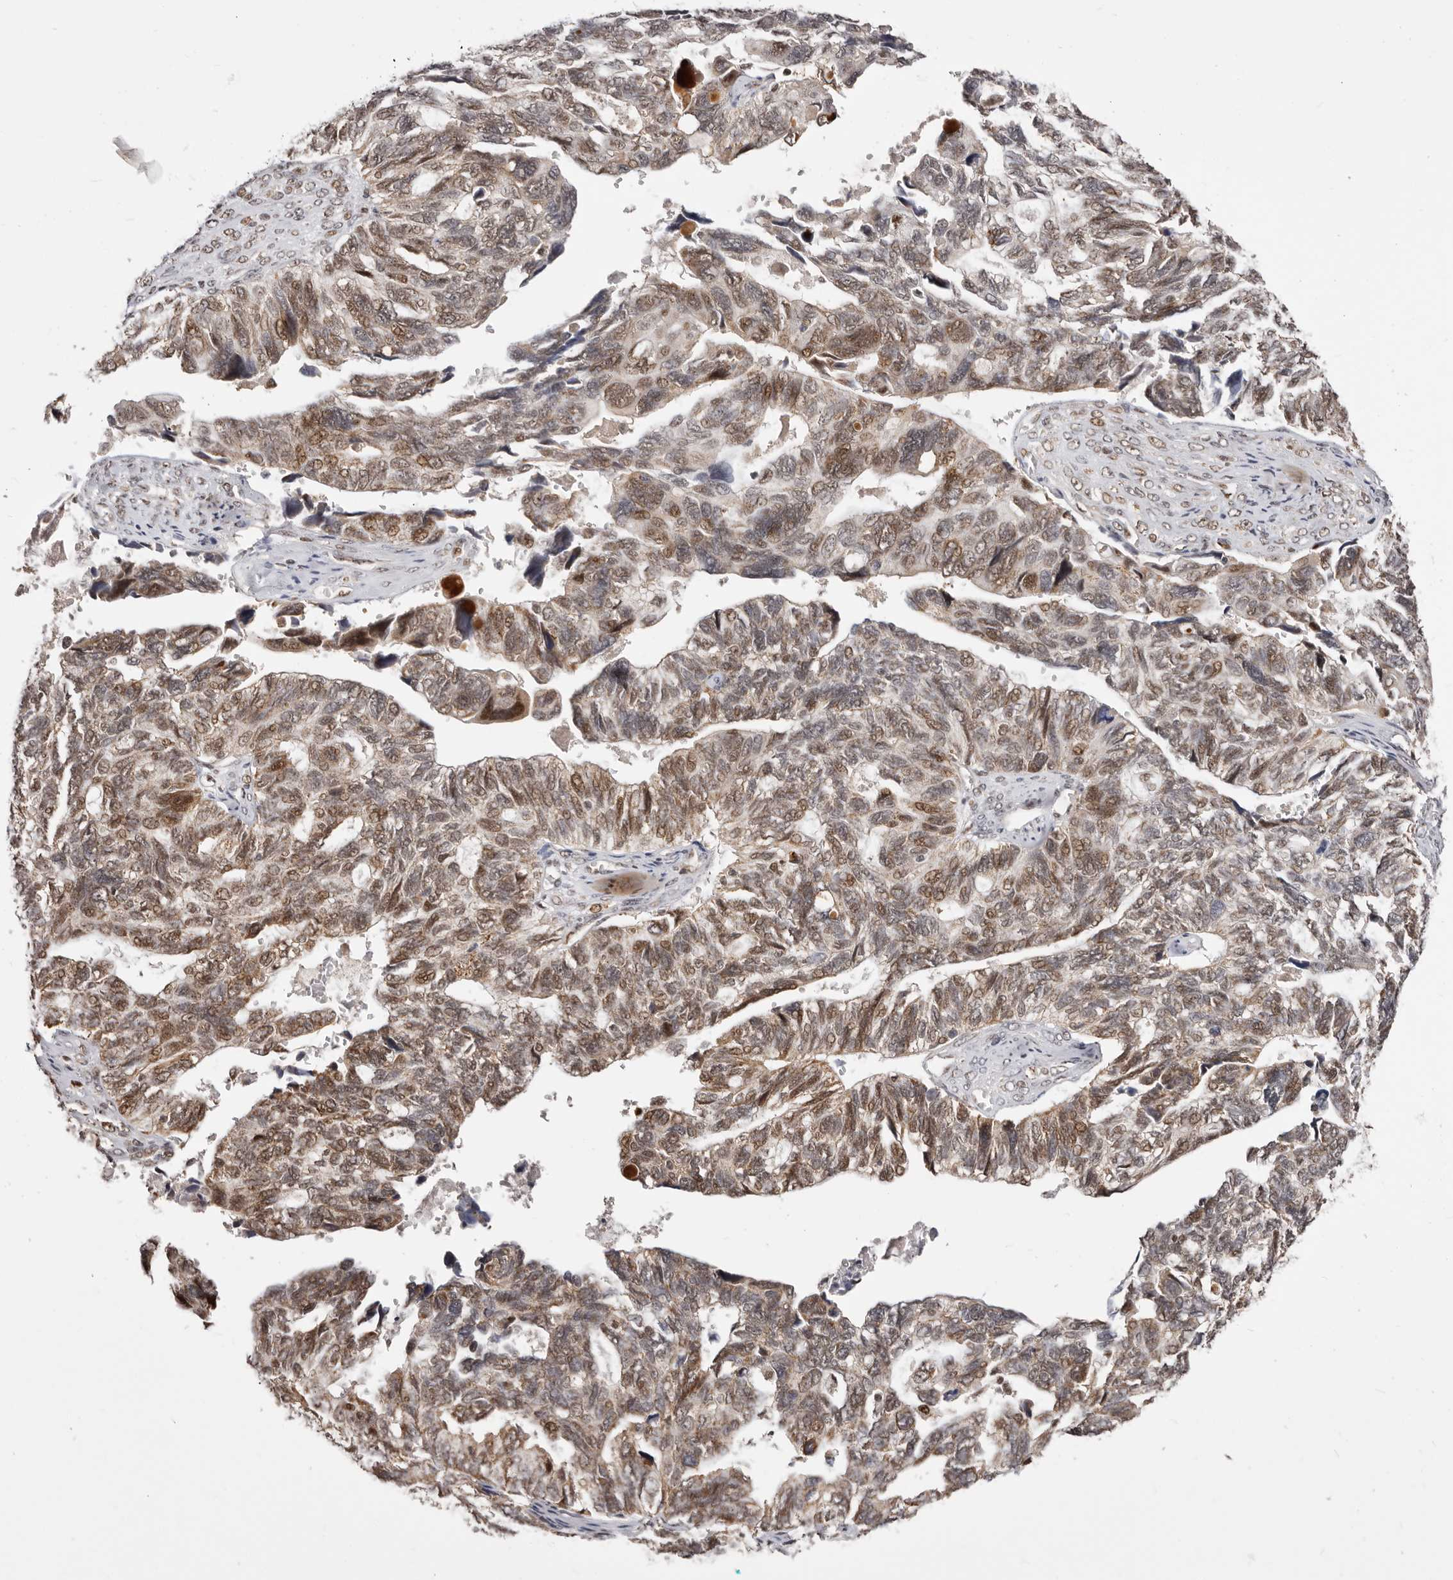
{"staining": {"intensity": "moderate", "quantity": "25%-75%", "location": "nuclear"}, "tissue": "ovarian cancer", "cell_type": "Tumor cells", "image_type": "cancer", "snomed": [{"axis": "morphology", "description": "Cystadenocarcinoma, serous, NOS"}, {"axis": "topography", "description": "Ovary"}], "caption": "Immunohistochemical staining of human serous cystadenocarcinoma (ovarian) displays medium levels of moderate nuclear protein expression in about 25%-75% of tumor cells.", "gene": "SEC14L1", "patient": {"sex": "female", "age": 79}}